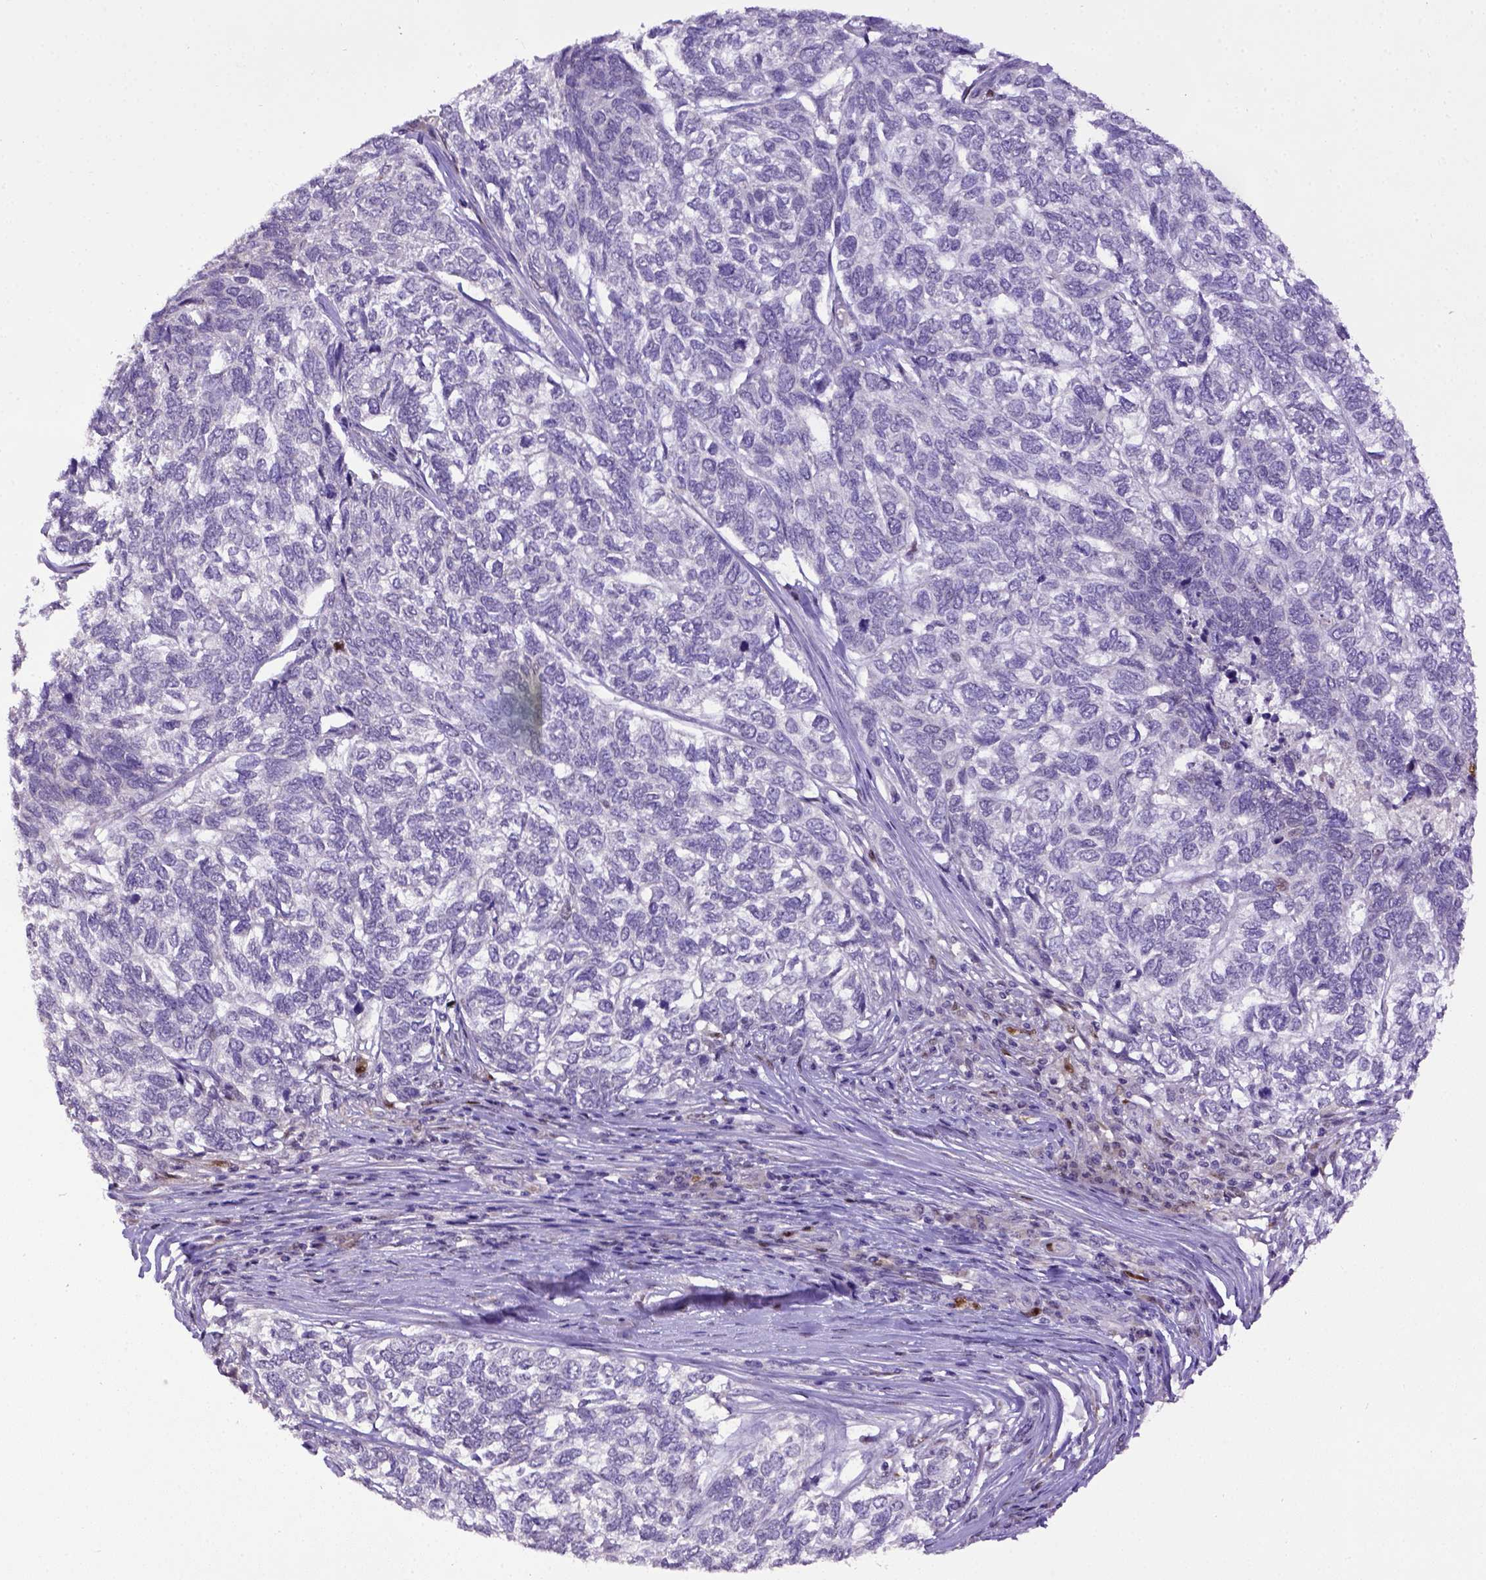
{"staining": {"intensity": "negative", "quantity": "none", "location": "none"}, "tissue": "skin cancer", "cell_type": "Tumor cells", "image_type": "cancer", "snomed": [{"axis": "morphology", "description": "Basal cell carcinoma"}, {"axis": "topography", "description": "Skin"}], "caption": "IHC image of skin basal cell carcinoma stained for a protein (brown), which exhibits no positivity in tumor cells.", "gene": "CDKN1A", "patient": {"sex": "female", "age": 65}}